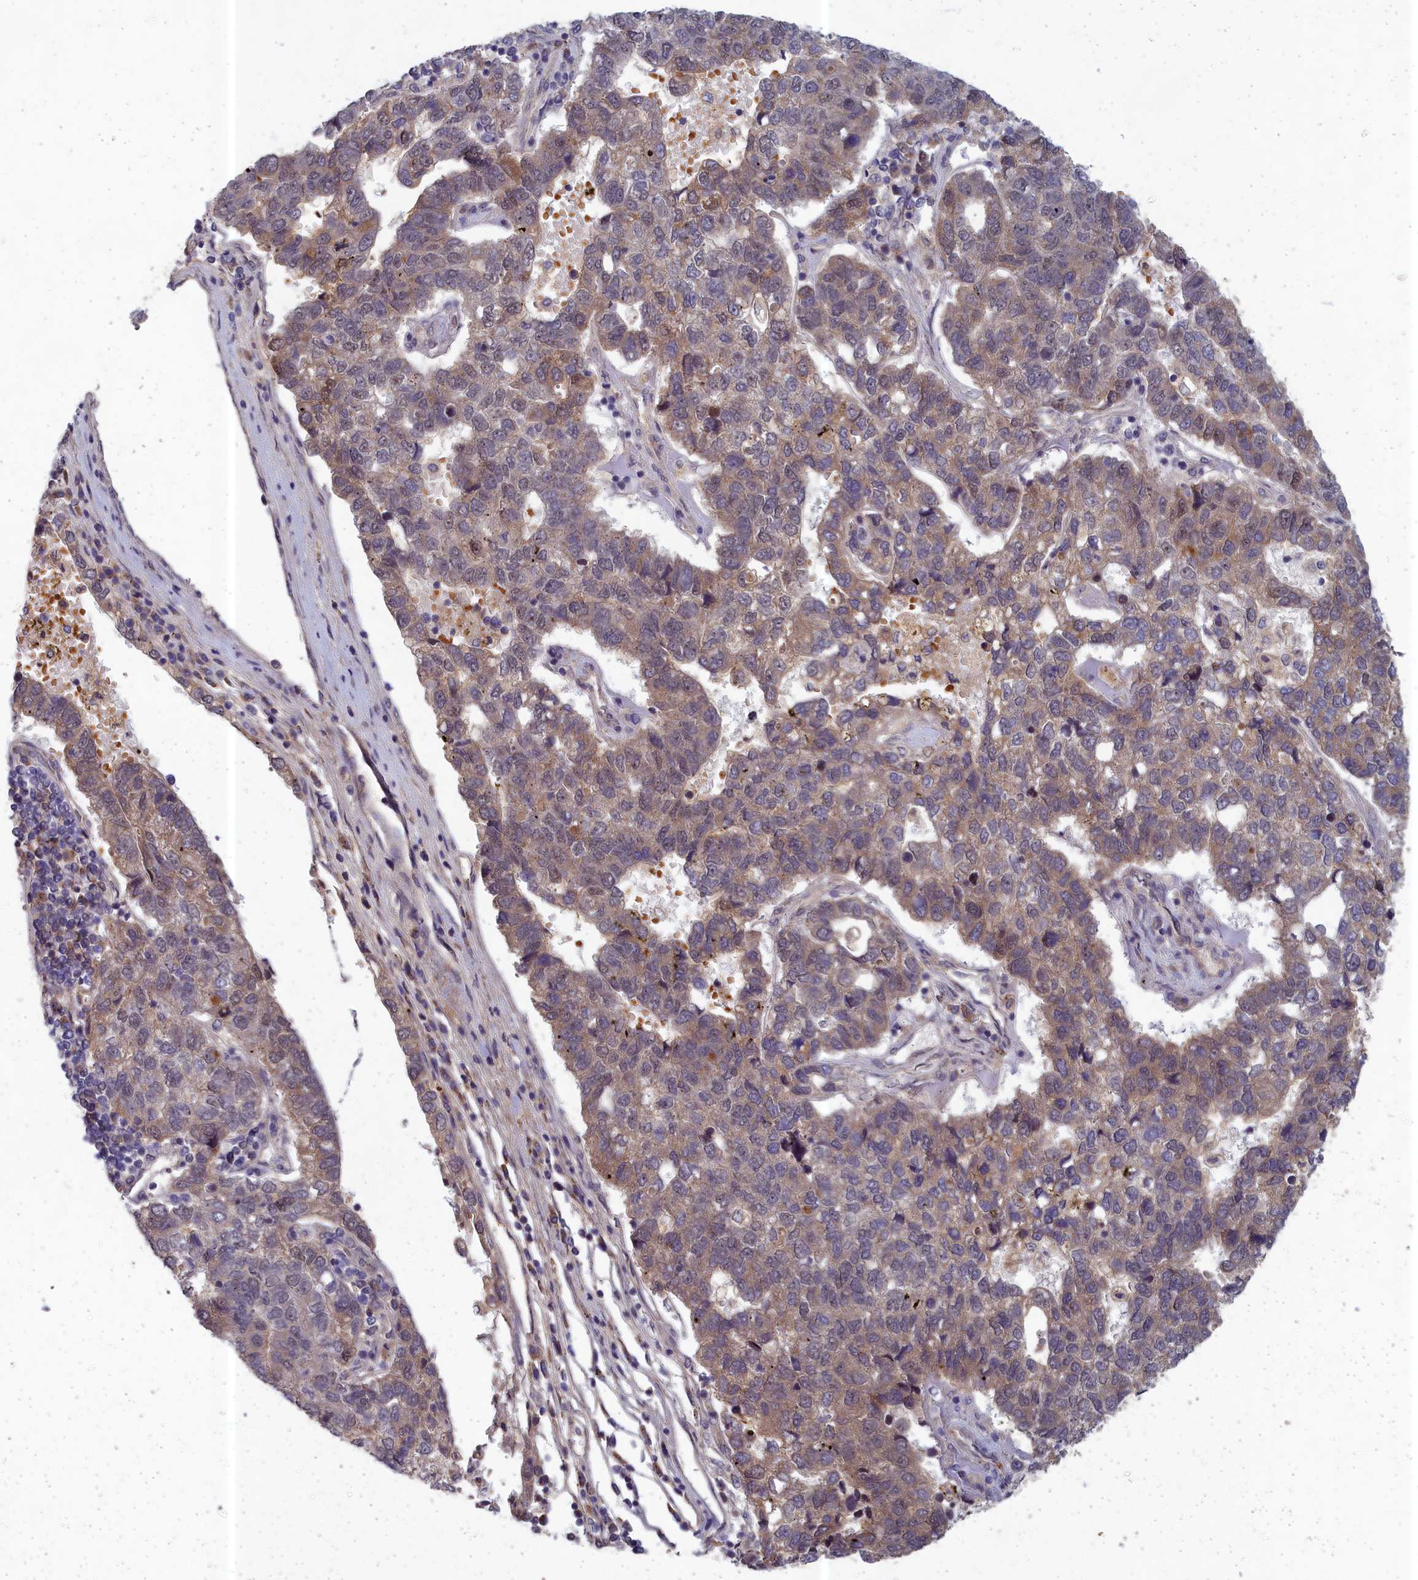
{"staining": {"intensity": "weak", "quantity": "<25%", "location": "cytoplasmic/membranous"}, "tissue": "pancreatic cancer", "cell_type": "Tumor cells", "image_type": "cancer", "snomed": [{"axis": "morphology", "description": "Adenocarcinoma, NOS"}, {"axis": "topography", "description": "Pancreas"}], "caption": "The micrograph reveals no staining of tumor cells in pancreatic cancer (adenocarcinoma). (Immunohistochemistry, brightfield microscopy, high magnification).", "gene": "EARS2", "patient": {"sex": "female", "age": 61}}